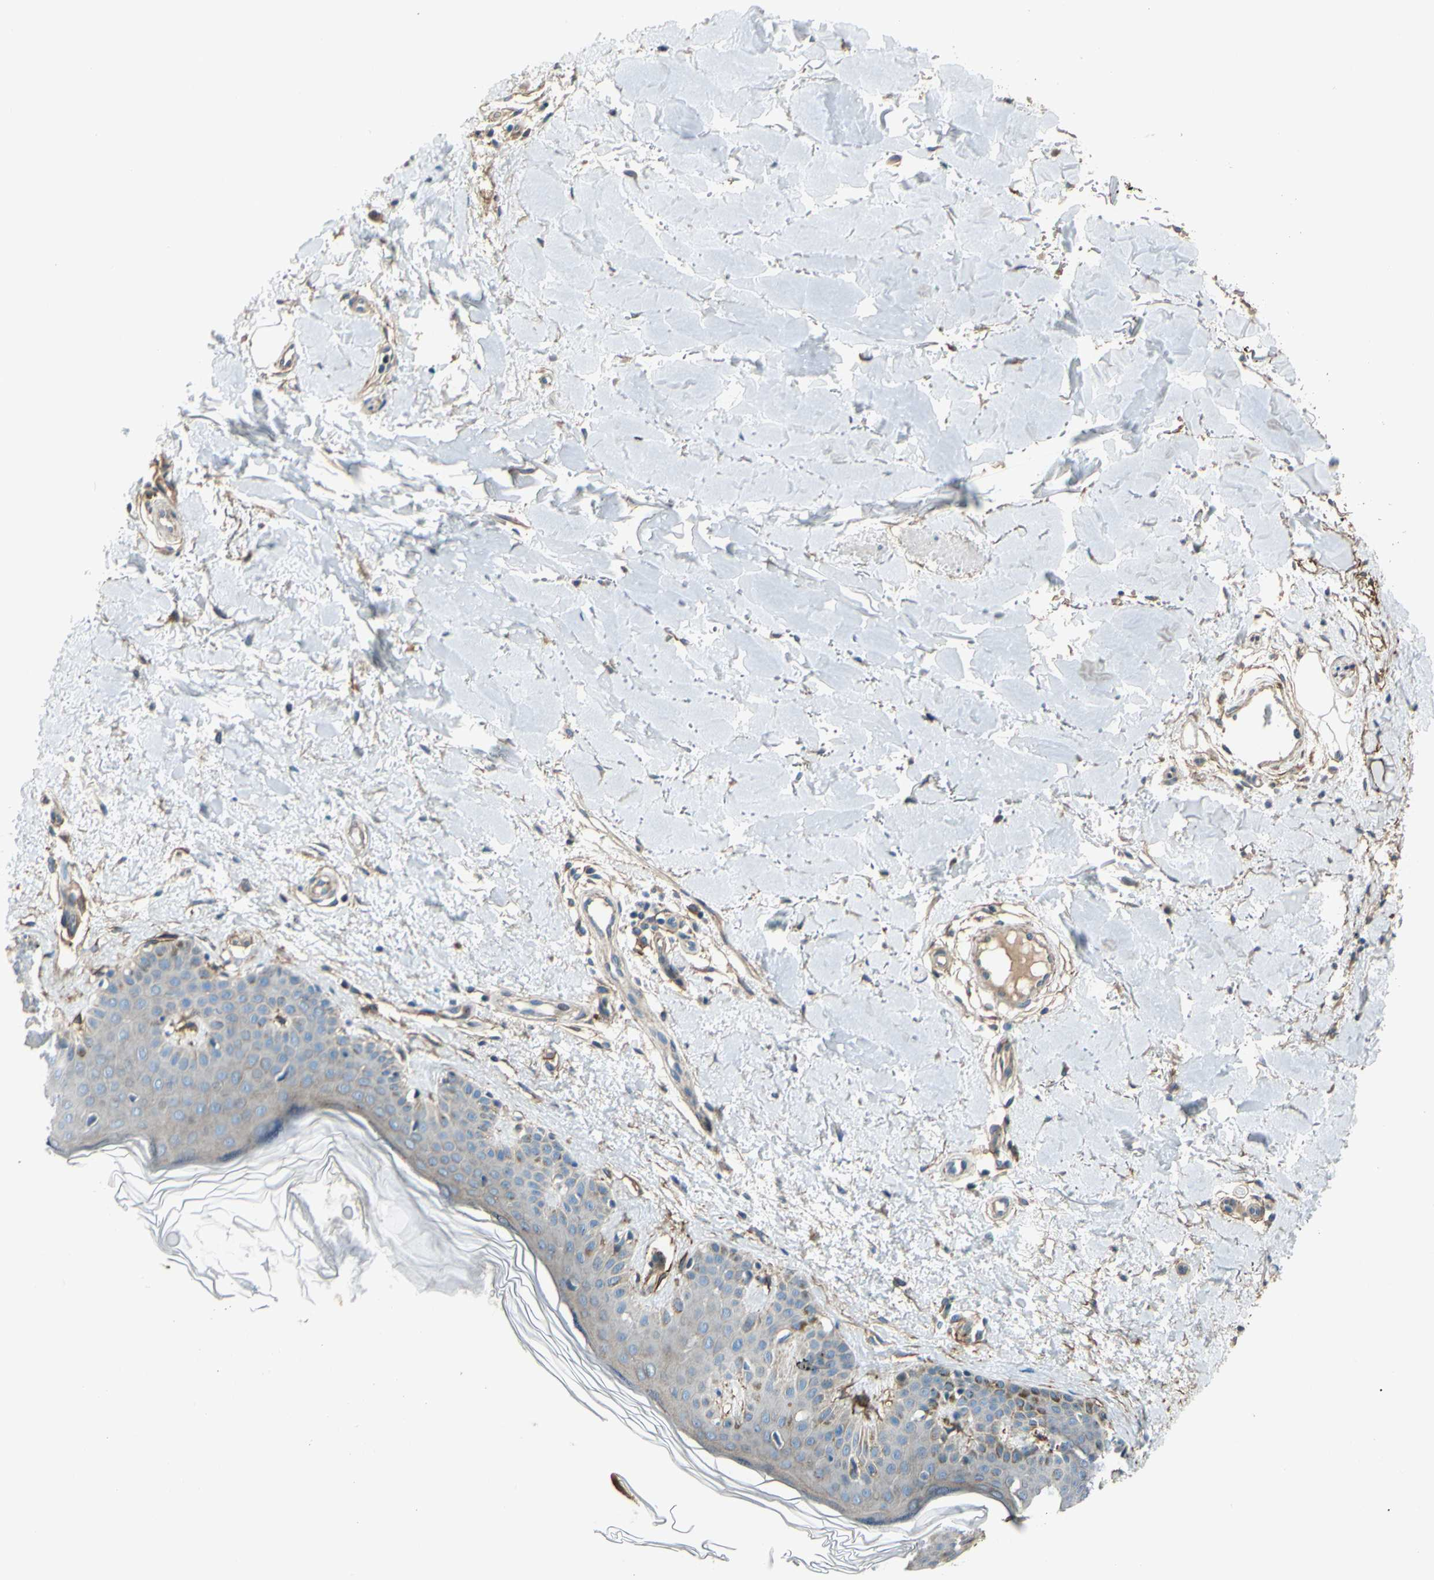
{"staining": {"intensity": "negative", "quantity": "none", "location": "none"}, "tissue": "skin", "cell_type": "Fibroblasts", "image_type": "normal", "snomed": [{"axis": "morphology", "description": "Normal tissue, NOS"}, {"axis": "topography", "description": "Skin"}], "caption": "Image shows no significant protein positivity in fibroblasts of benign skin. (DAB IHC, high magnification).", "gene": "ARHGAP1", "patient": {"sex": "male", "age": 67}}